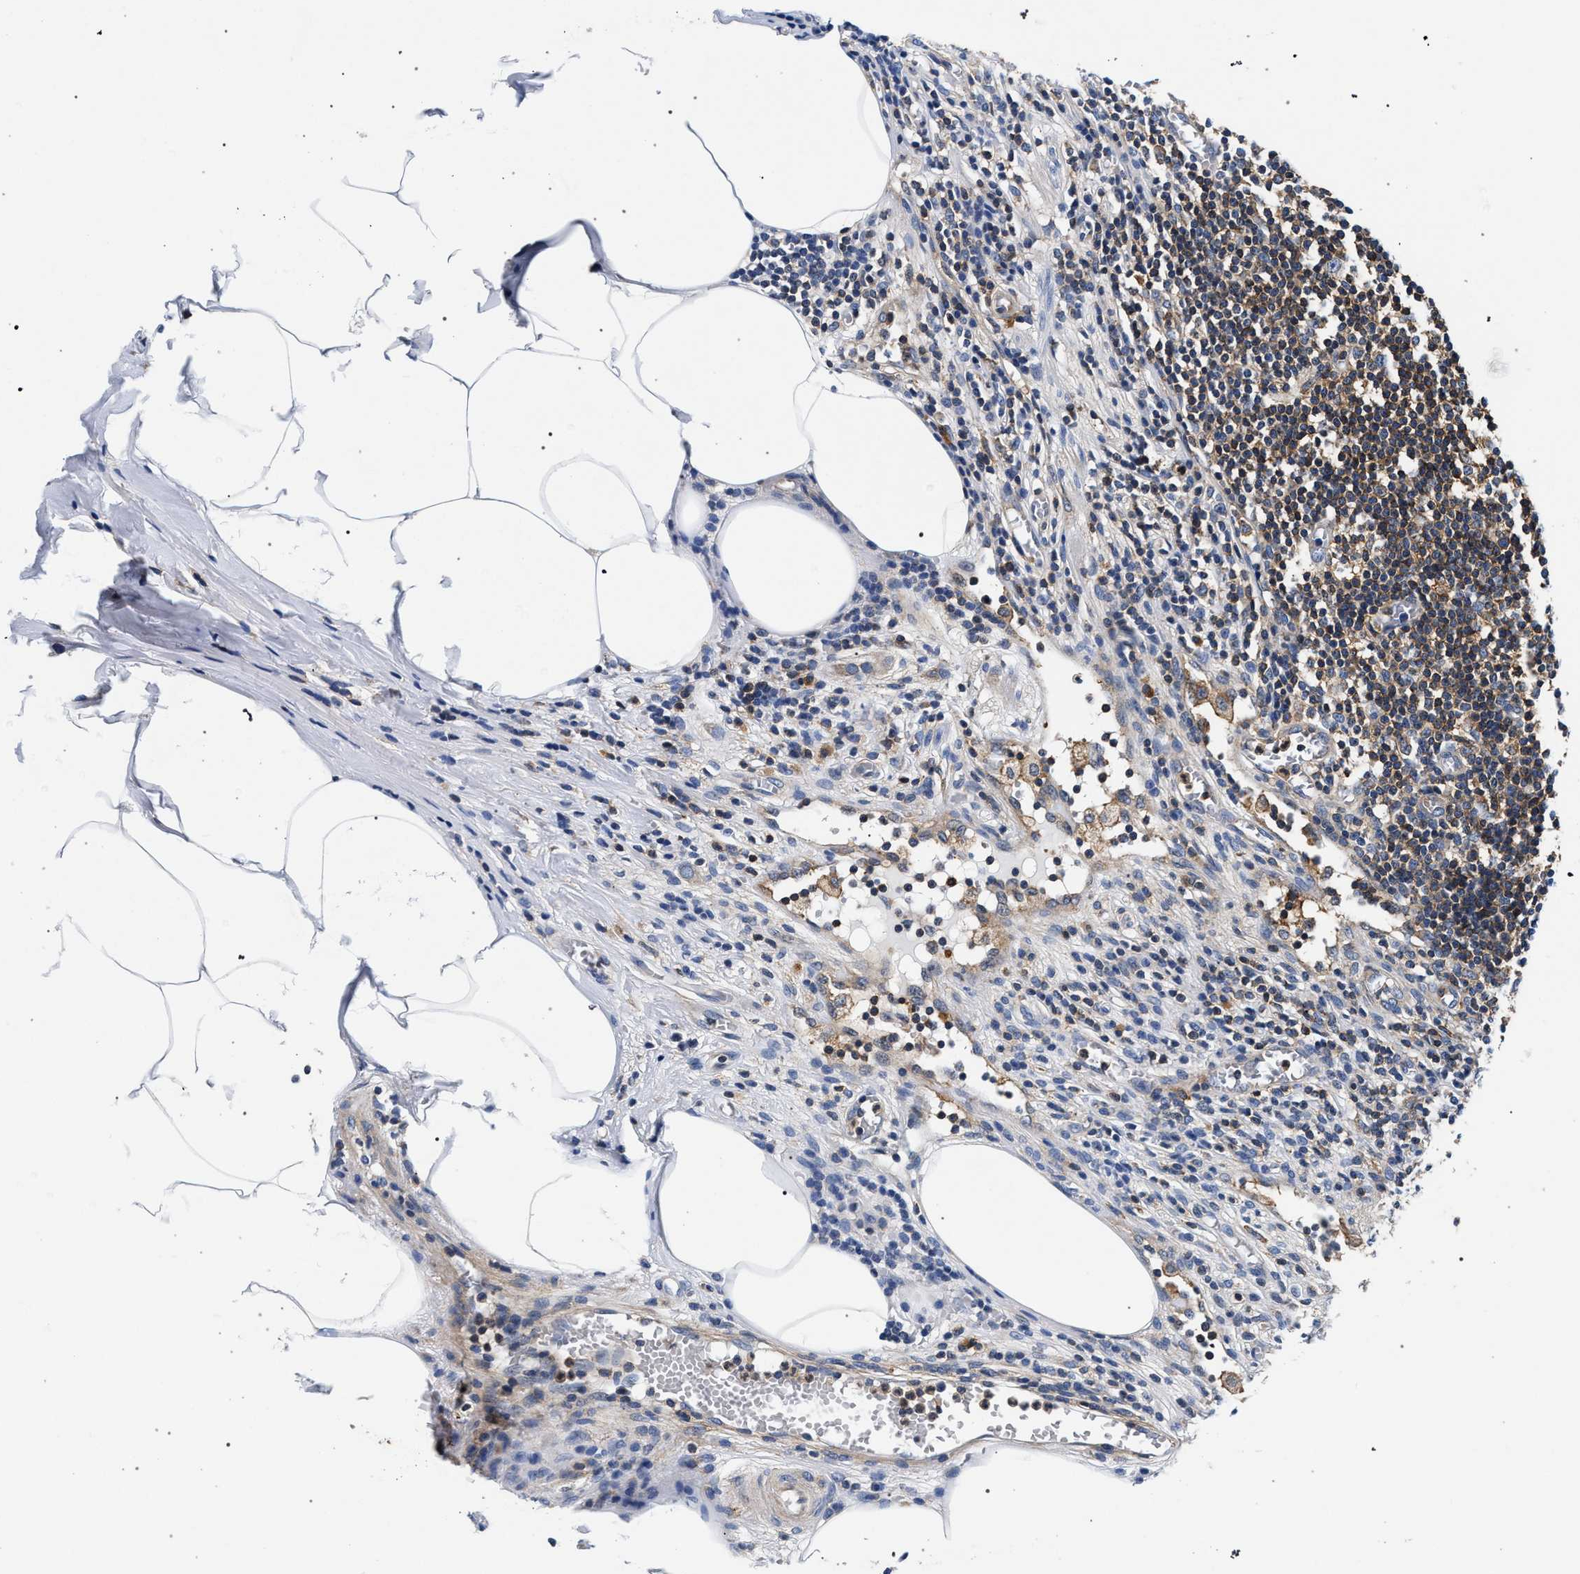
{"staining": {"intensity": "moderate", "quantity": ">75%", "location": "cytoplasmic/membranous"}, "tissue": "appendix", "cell_type": "Glandular cells", "image_type": "normal", "snomed": [{"axis": "morphology", "description": "Normal tissue, NOS"}, {"axis": "morphology", "description": "Inflammation, NOS"}, {"axis": "topography", "description": "Appendix"}], "caption": "Immunohistochemical staining of benign appendix reveals moderate cytoplasmic/membranous protein expression in approximately >75% of glandular cells. (DAB (3,3'-diaminobenzidine) IHC with brightfield microscopy, high magnification).", "gene": "LASP1", "patient": {"sex": "male", "age": 46}}